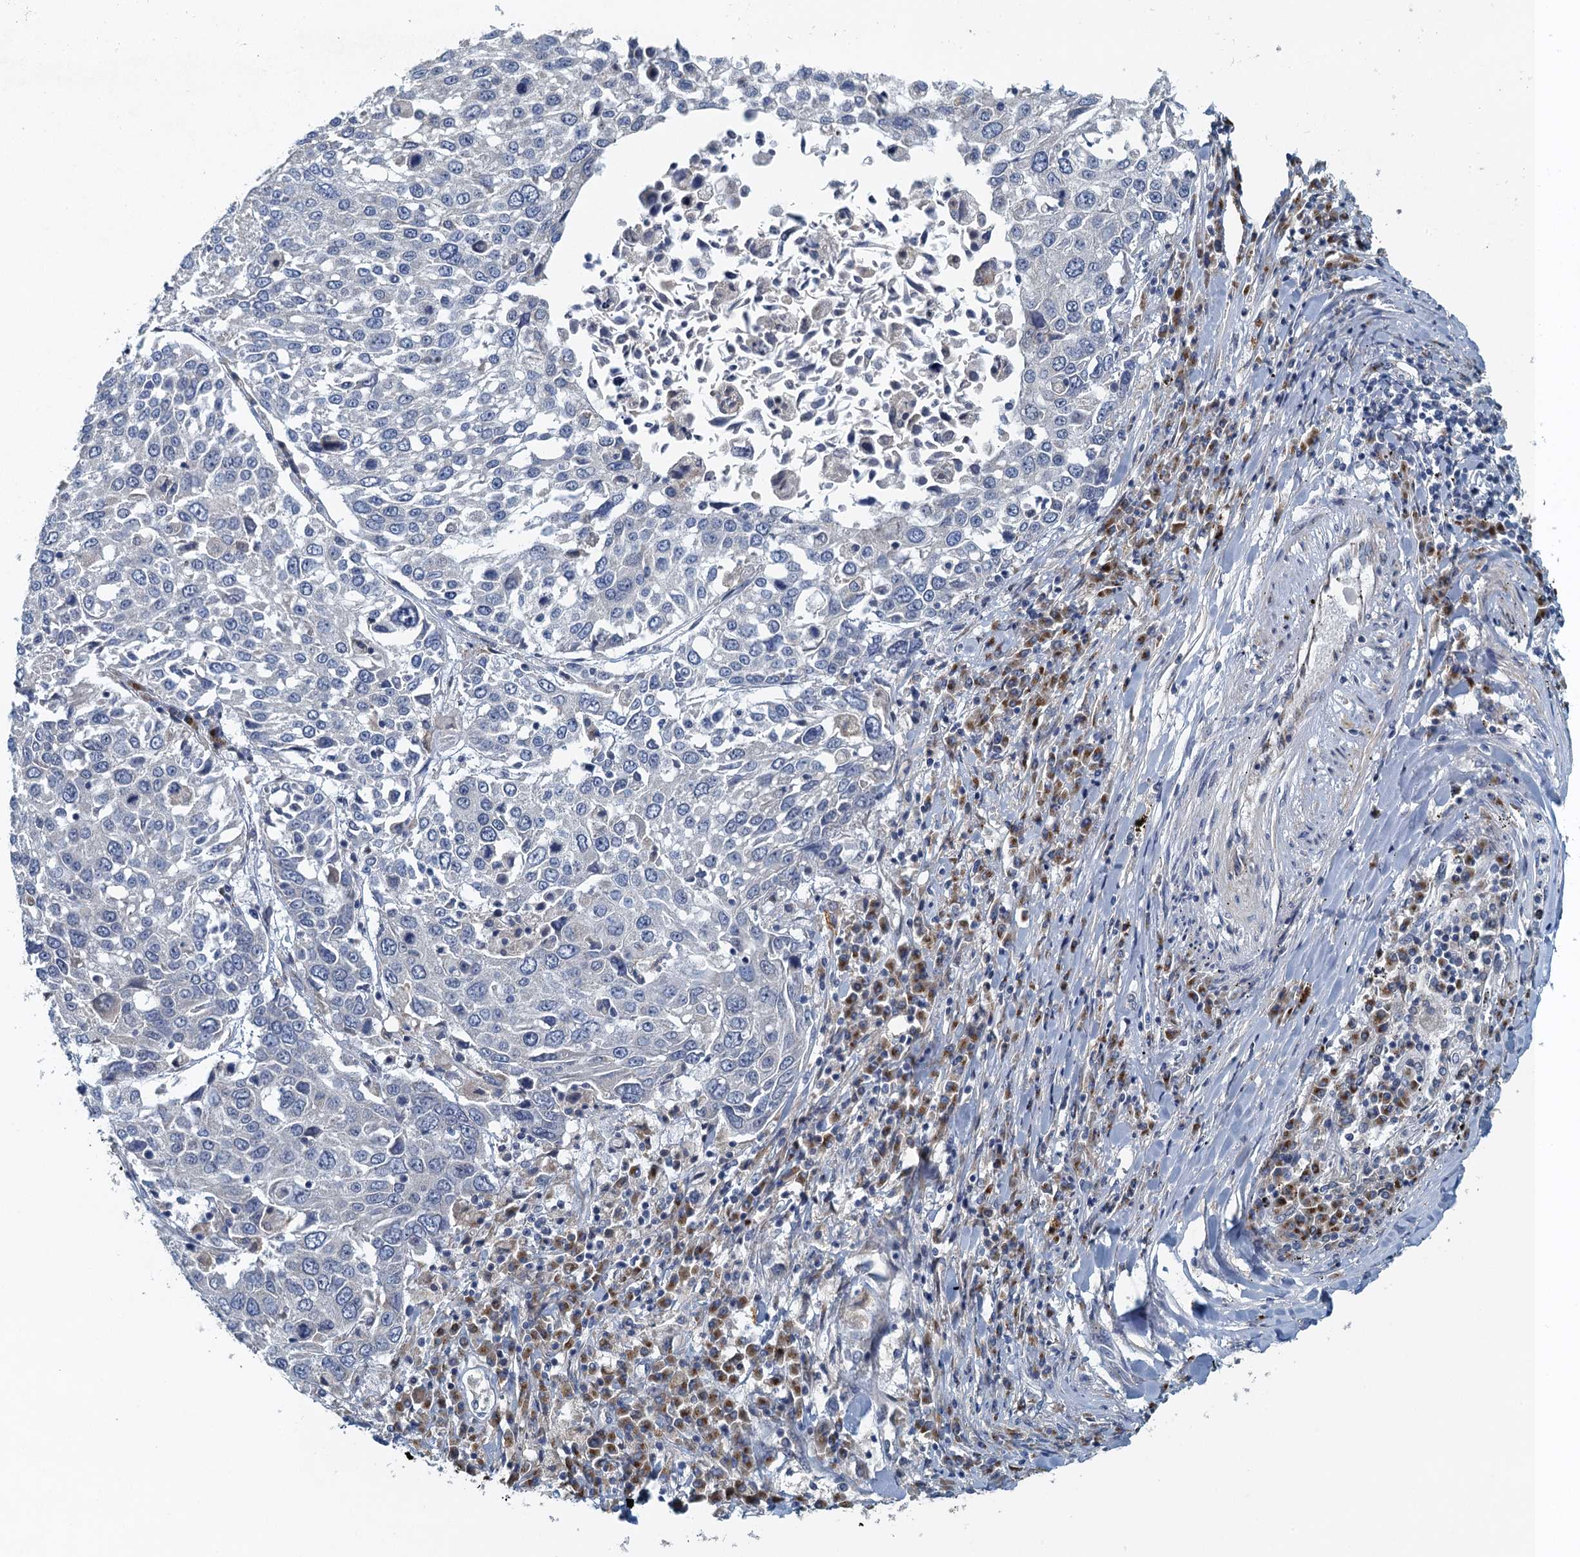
{"staining": {"intensity": "negative", "quantity": "none", "location": "none"}, "tissue": "lung cancer", "cell_type": "Tumor cells", "image_type": "cancer", "snomed": [{"axis": "morphology", "description": "Squamous cell carcinoma, NOS"}, {"axis": "topography", "description": "Lung"}], "caption": "This is an immunohistochemistry micrograph of lung squamous cell carcinoma. There is no staining in tumor cells.", "gene": "ALG2", "patient": {"sex": "male", "age": 65}}